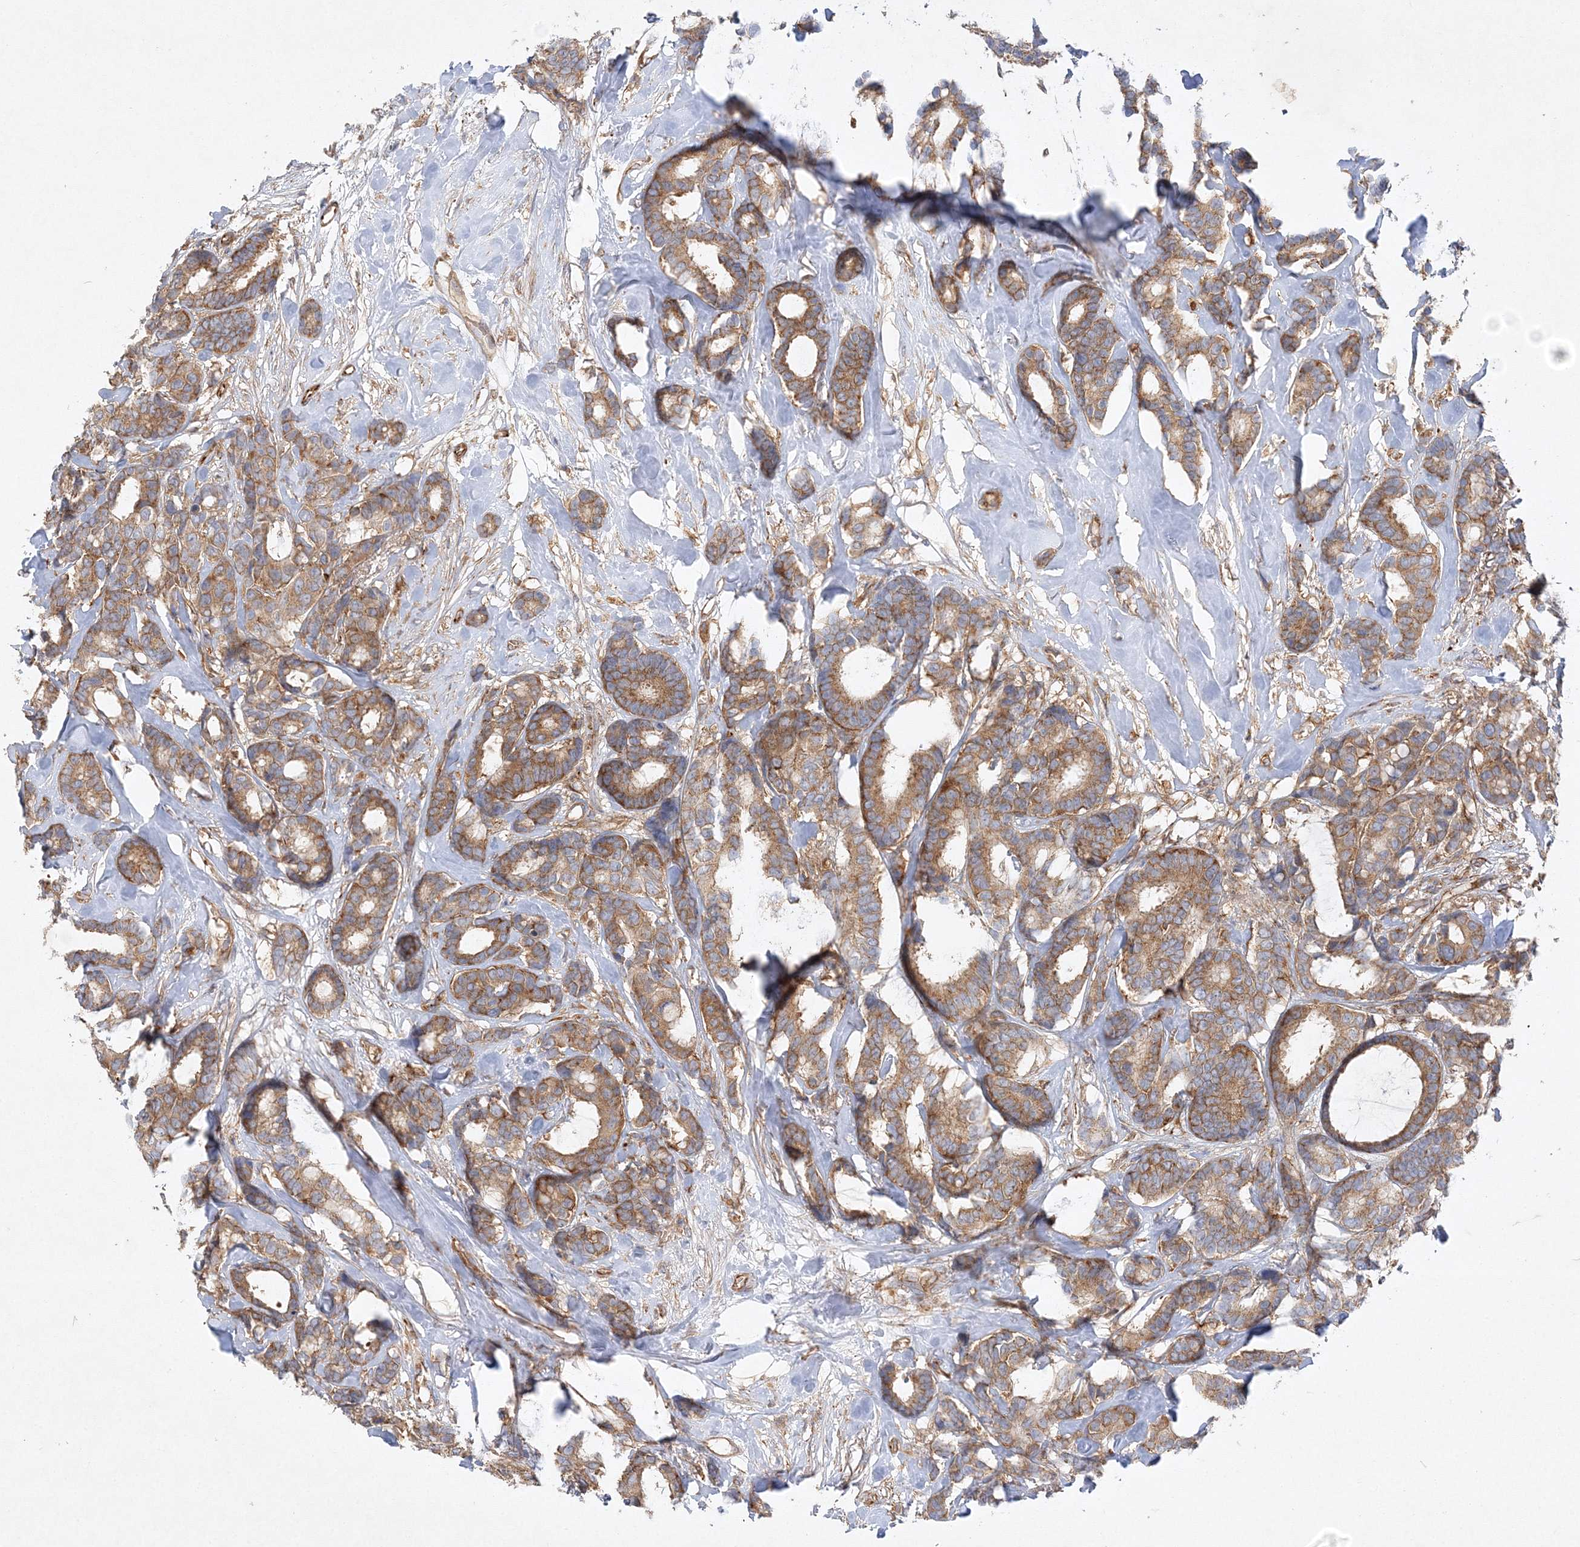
{"staining": {"intensity": "moderate", "quantity": ">75%", "location": "cytoplasmic/membranous"}, "tissue": "breast cancer", "cell_type": "Tumor cells", "image_type": "cancer", "snomed": [{"axis": "morphology", "description": "Duct carcinoma"}, {"axis": "topography", "description": "Breast"}], "caption": "Breast cancer (intraductal carcinoma) was stained to show a protein in brown. There is medium levels of moderate cytoplasmic/membranous staining in about >75% of tumor cells.", "gene": "WDR37", "patient": {"sex": "female", "age": 87}}